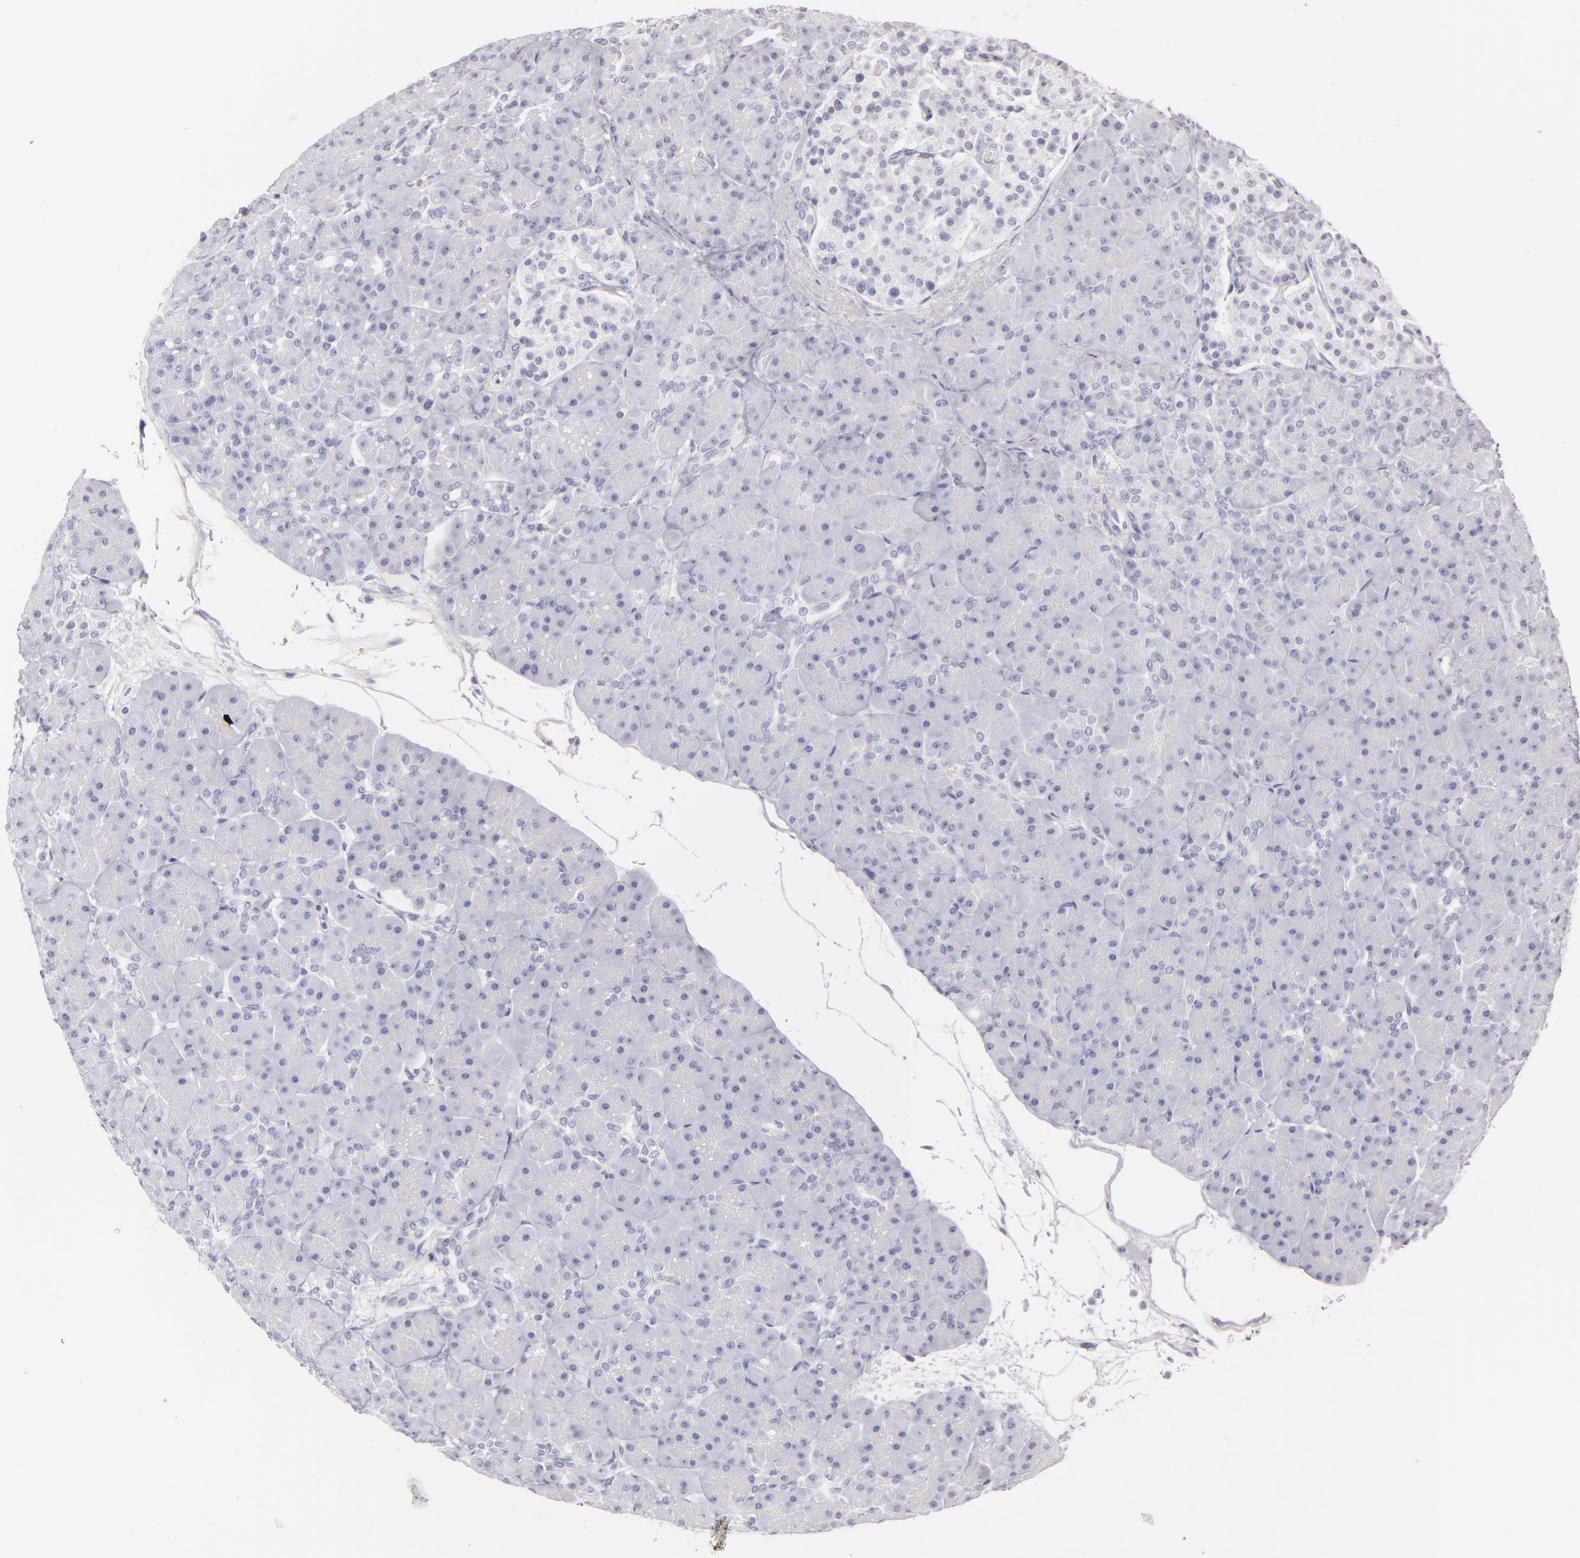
{"staining": {"intensity": "negative", "quantity": "none", "location": "none"}, "tissue": "pancreas", "cell_type": "Exocrine glandular cells", "image_type": "normal", "snomed": [{"axis": "morphology", "description": "Normal tissue, NOS"}, {"axis": "topography", "description": "Pancreas"}], "caption": "Immunohistochemical staining of unremarkable pancreas demonstrates no significant staining in exocrine glandular cells.", "gene": "FABP1", "patient": {"sex": "male", "age": 66}}